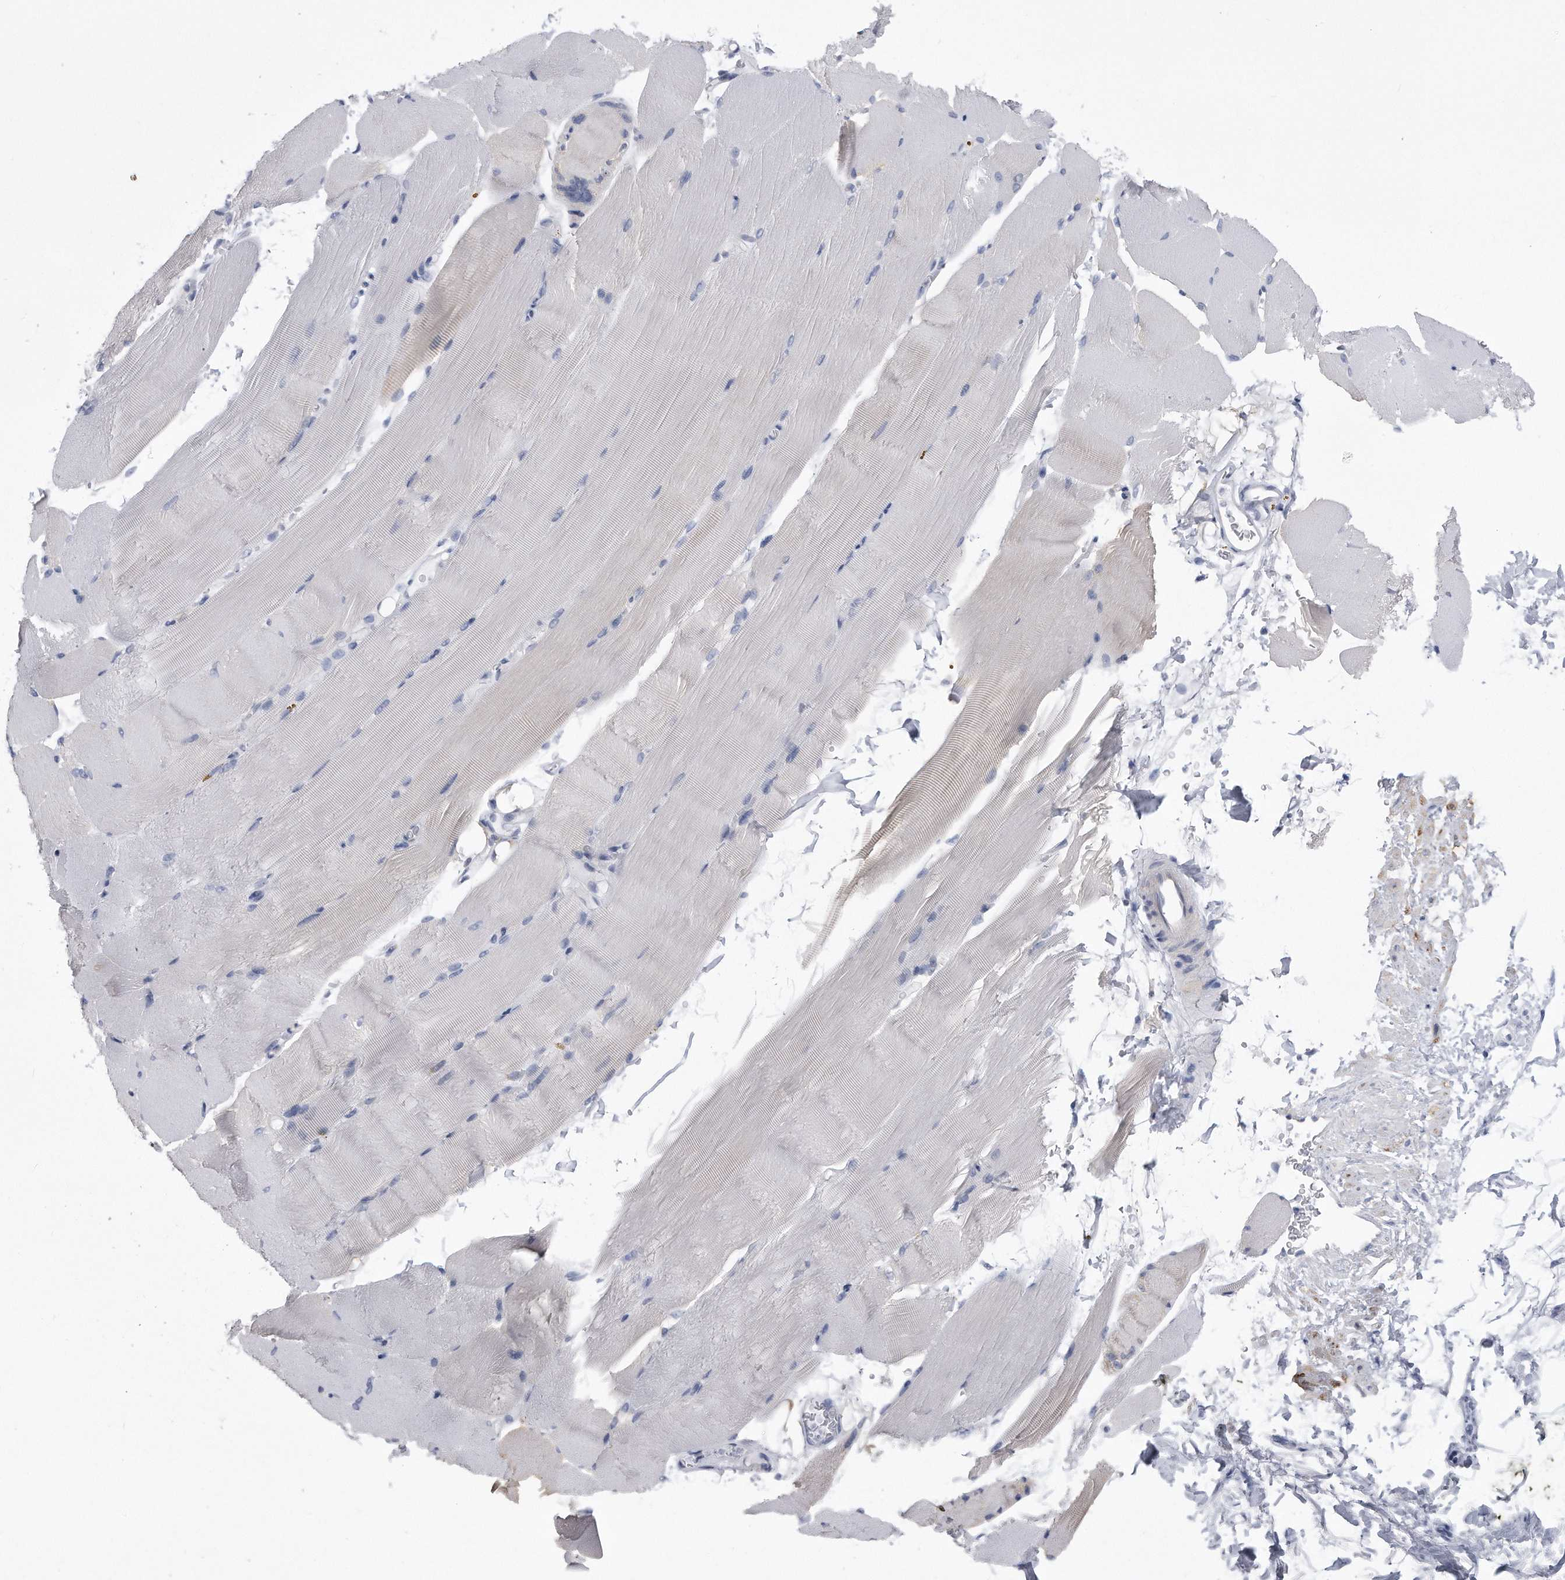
{"staining": {"intensity": "weak", "quantity": "<25%", "location": "cytoplasmic/membranous"}, "tissue": "skeletal muscle", "cell_type": "Myocytes", "image_type": "normal", "snomed": [{"axis": "morphology", "description": "Normal tissue, NOS"}, {"axis": "topography", "description": "Skeletal muscle"}, {"axis": "topography", "description": "Parathyroid gland"}], "caption": "IHC image of unremarkable skeletal muscle: skeletal muscle stained with DAB (3,3'-diaminobenzidine) displays no significant protein staining in myocytes.", "gene": "PYGB", "patient": {"sex": "female", "age": 37}}